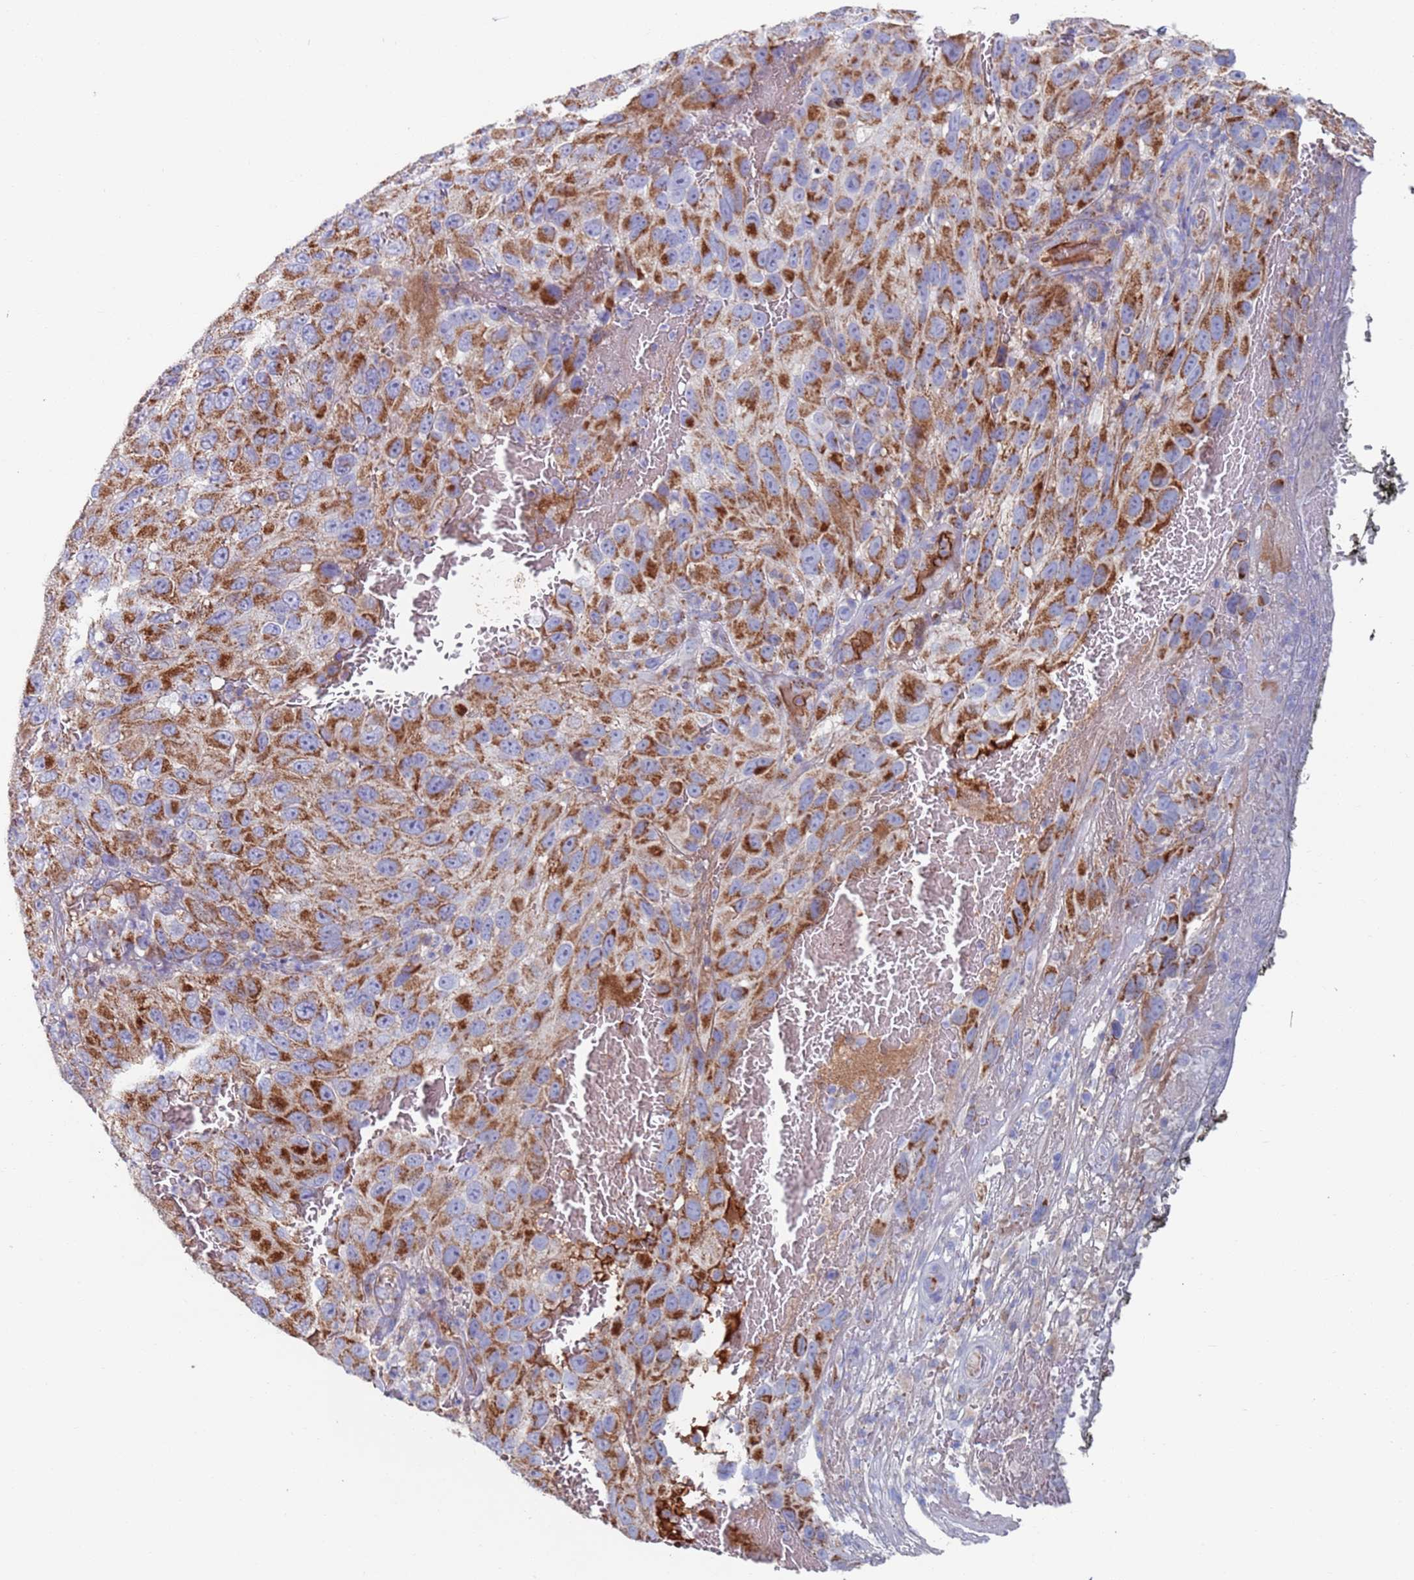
{"staining": {"intensity": "strong", "quantity": ">75%", "location": "cytoplasmic/membranous"}, "tissue": "melanoma", "cell_type": "Tumor cells", "image_type": "cancer", "snomed": [{"axis": "morphology", "description": "Normal tissue, NOS"}, {"axis": "morphology", "description": "Malignant melanoma, NOS"}, {"axis": "topography", "description": "Skin"}], "caption": "Immunohistochemistry (IHC) staining of melanoma, which exhibits high levels of strong cytoplasmic/membranous staining in about >75% of tumor cells indicating strong cytoplasmic/membranous protein positivity. The staining was performed using DAB (3,3'-diaminobenzidine) (brown) for protein detection and nuclei were counterstained in hematoxylin (blue).", "gene": "MRPL22", "patient": {"sex": "female", "age": 96}}